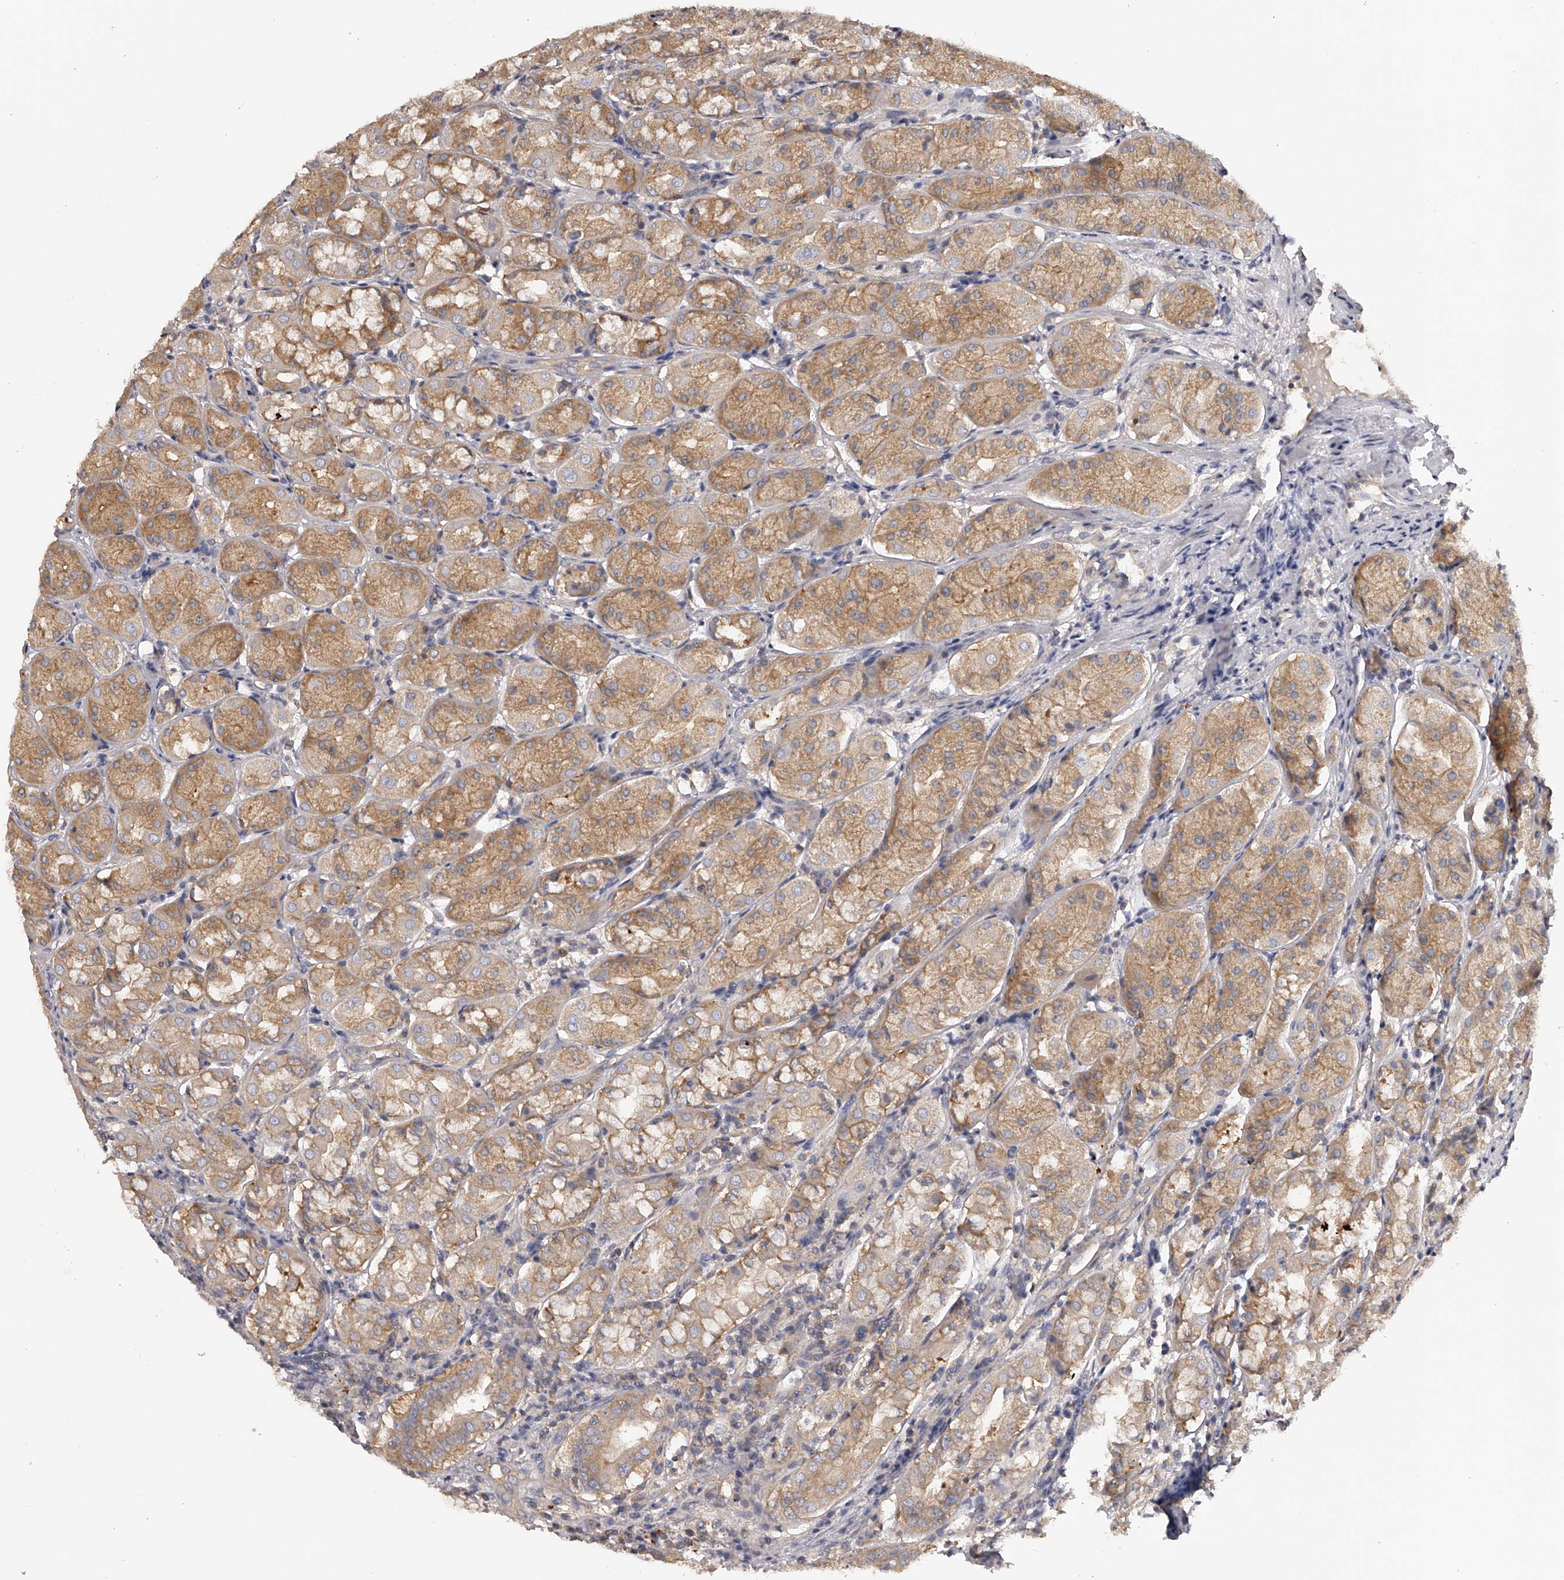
{"staining": {"intensity": "moderate", "quantity": "25%-75%", "location": "cytoplasmic/membranous"}, "tissue": "stomach", "cell_type": "Glandular cells", "image_type": "normal", "snomed": [{"axis": "morphology", "description": "Normal tissue, NOS"}, {"axis": "topography", "description": "Stomach"}, {"axis": "topography", "description": "Stomach, lower"}], "caption": "Stomach stained for a protein demonstrates moderate cytoplasmic/membranous positivity in glandular cells.", "gene": "TNN", "patient": {"sex": "female", "age": 56}}